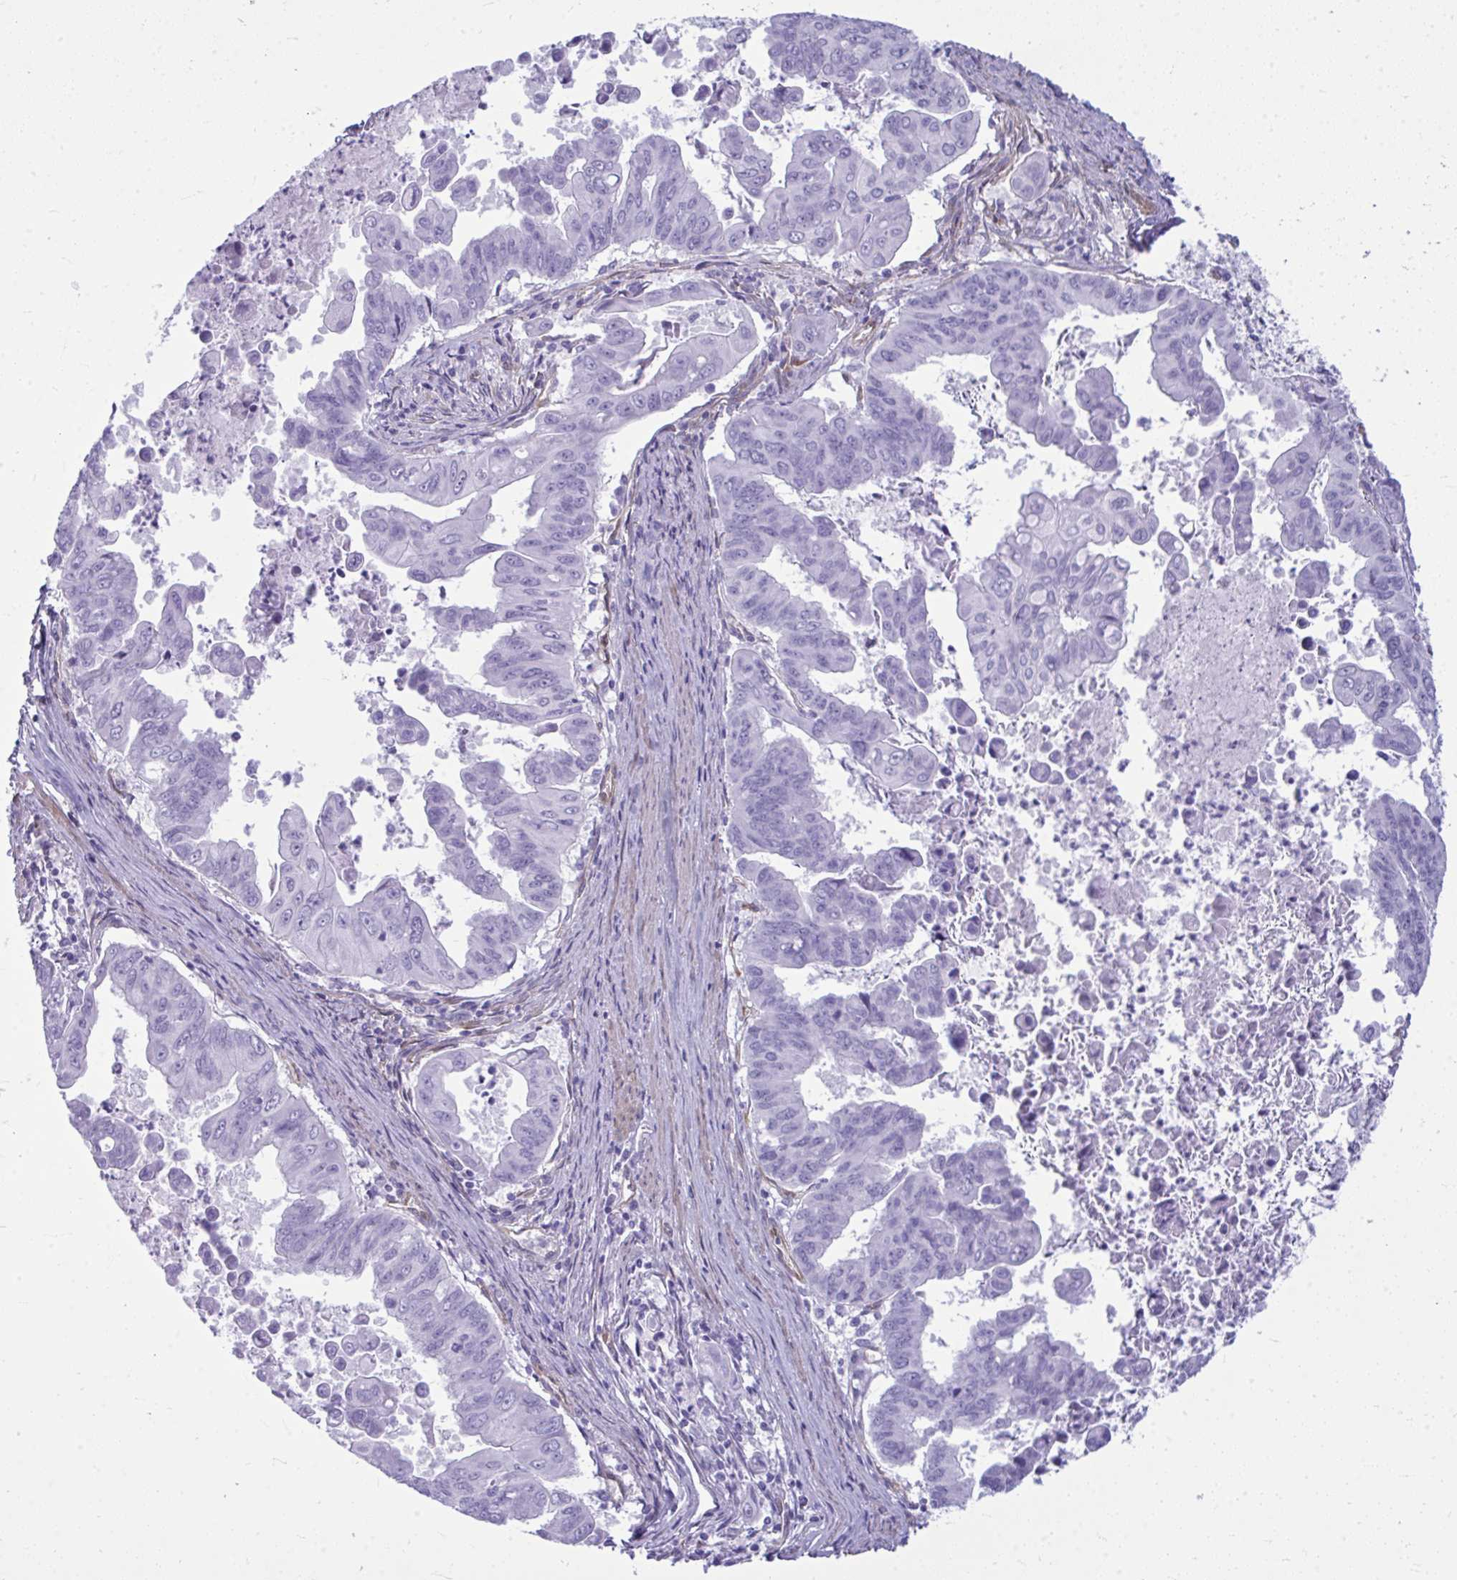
{"staining": {"intensity": "negative", "quantity": "none", "location": "none"}, "tissue": "stomach cancer", "cell_type": "Tumor cells", "image_type": "cancer", "snomed": [{"axis": "morphology", "description": "Adenocarcinoma, NOS"}, {"axis": "topography", "description": "Stomach, upper"}], "caption": "This is a micrograph of immunohistochemistry (IHC) staining of stomach cancer, which shows no positivity in tumor cells.", "gene": "LIMS2", "patient": {"sex": "male", "age": 80}}